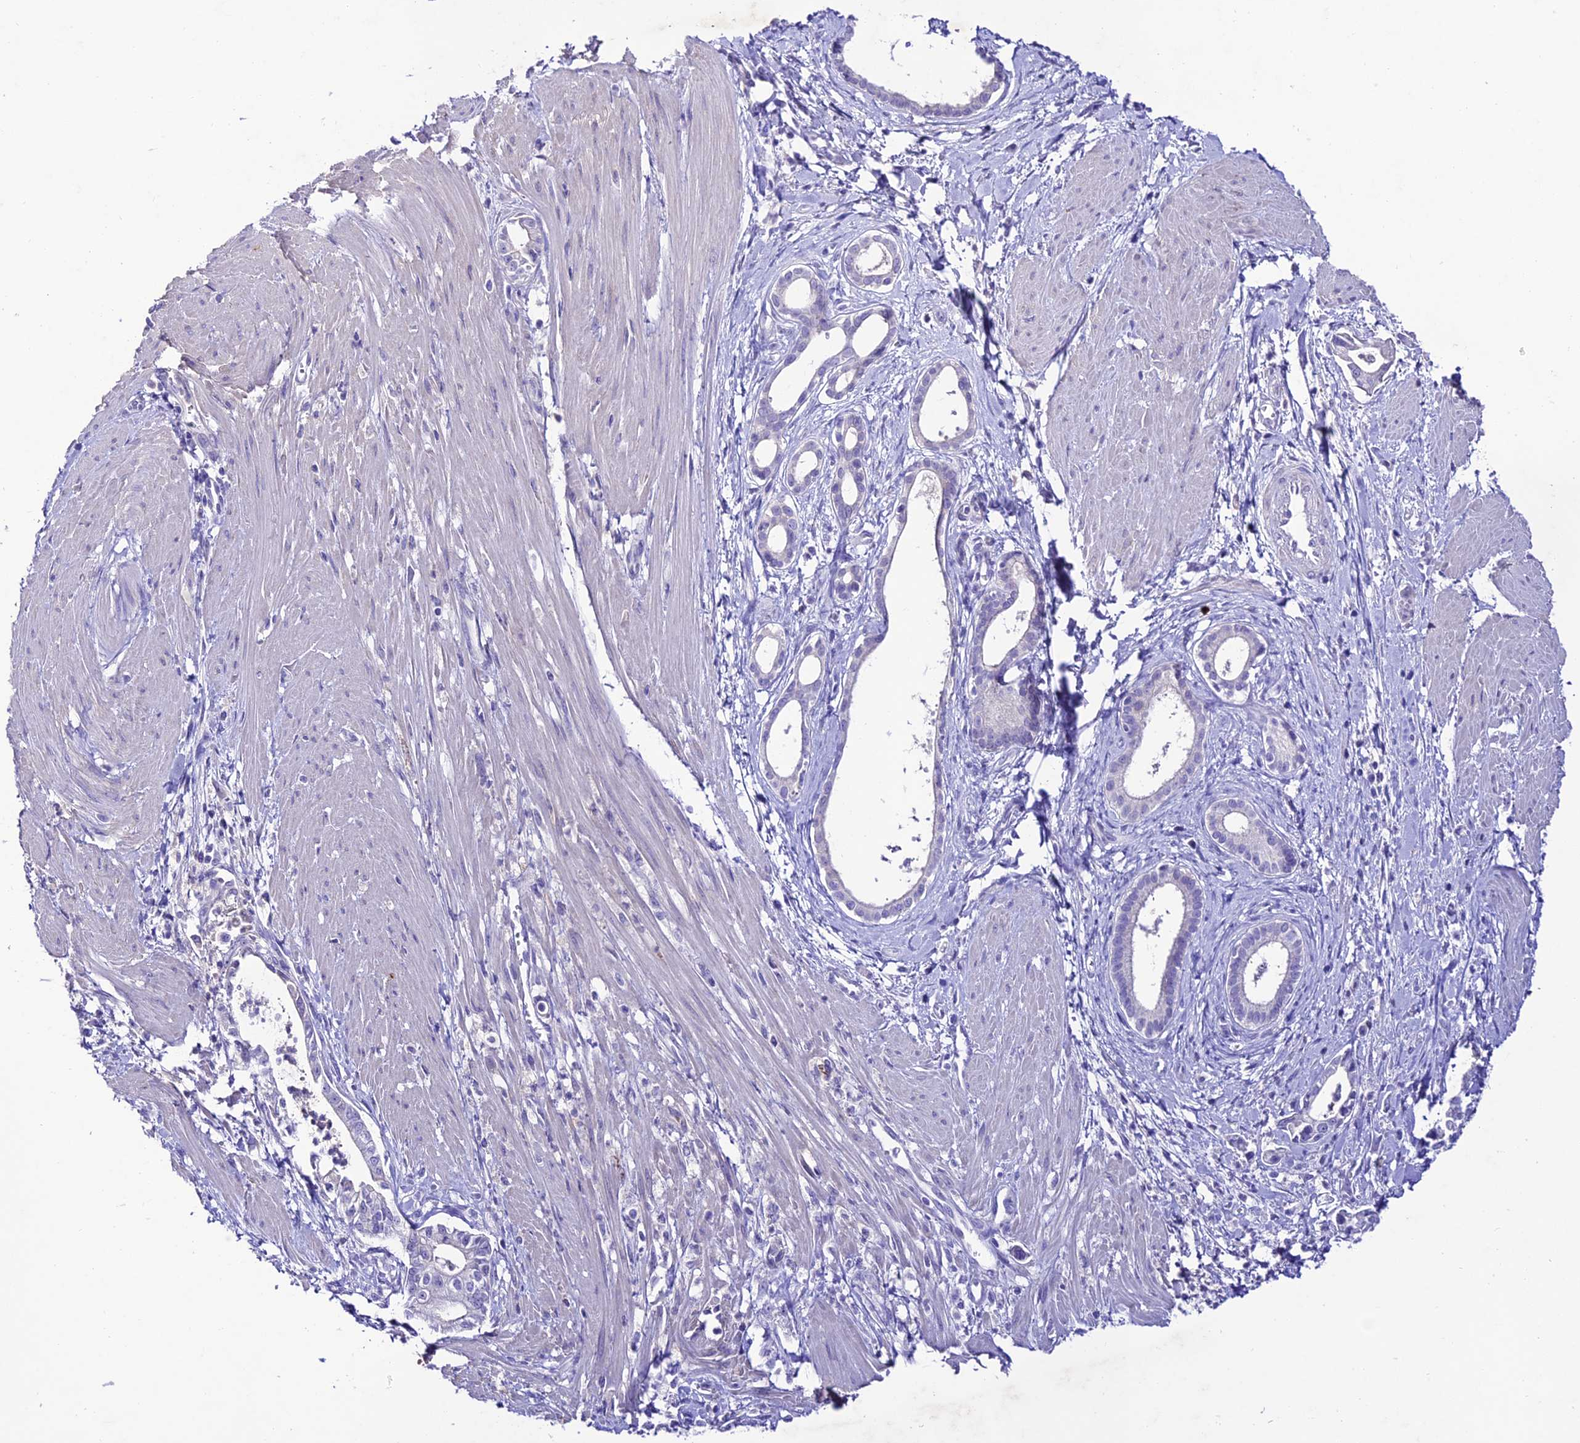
{"staining": {"intensity": "negative", "quantity": "none", "location": "none"}, "tissue": "pancreatic cancer", "cell_type": "Tumor cells", "image_type": "cancer", "snomed": [{"axis": "morphology", "description": "Adenocarcinoma, NOS"}, {"axis": "topography", "description": "Pancreas"}], "caption": "Immunohistochemistry (IHC) histopathology image of pancreatic adenocarcinoma stained for a protein (brown), which demonstrates no staining in tumor cells.", "gene": "NLRP6", "patient": {"sex": "male", "age": 78}}